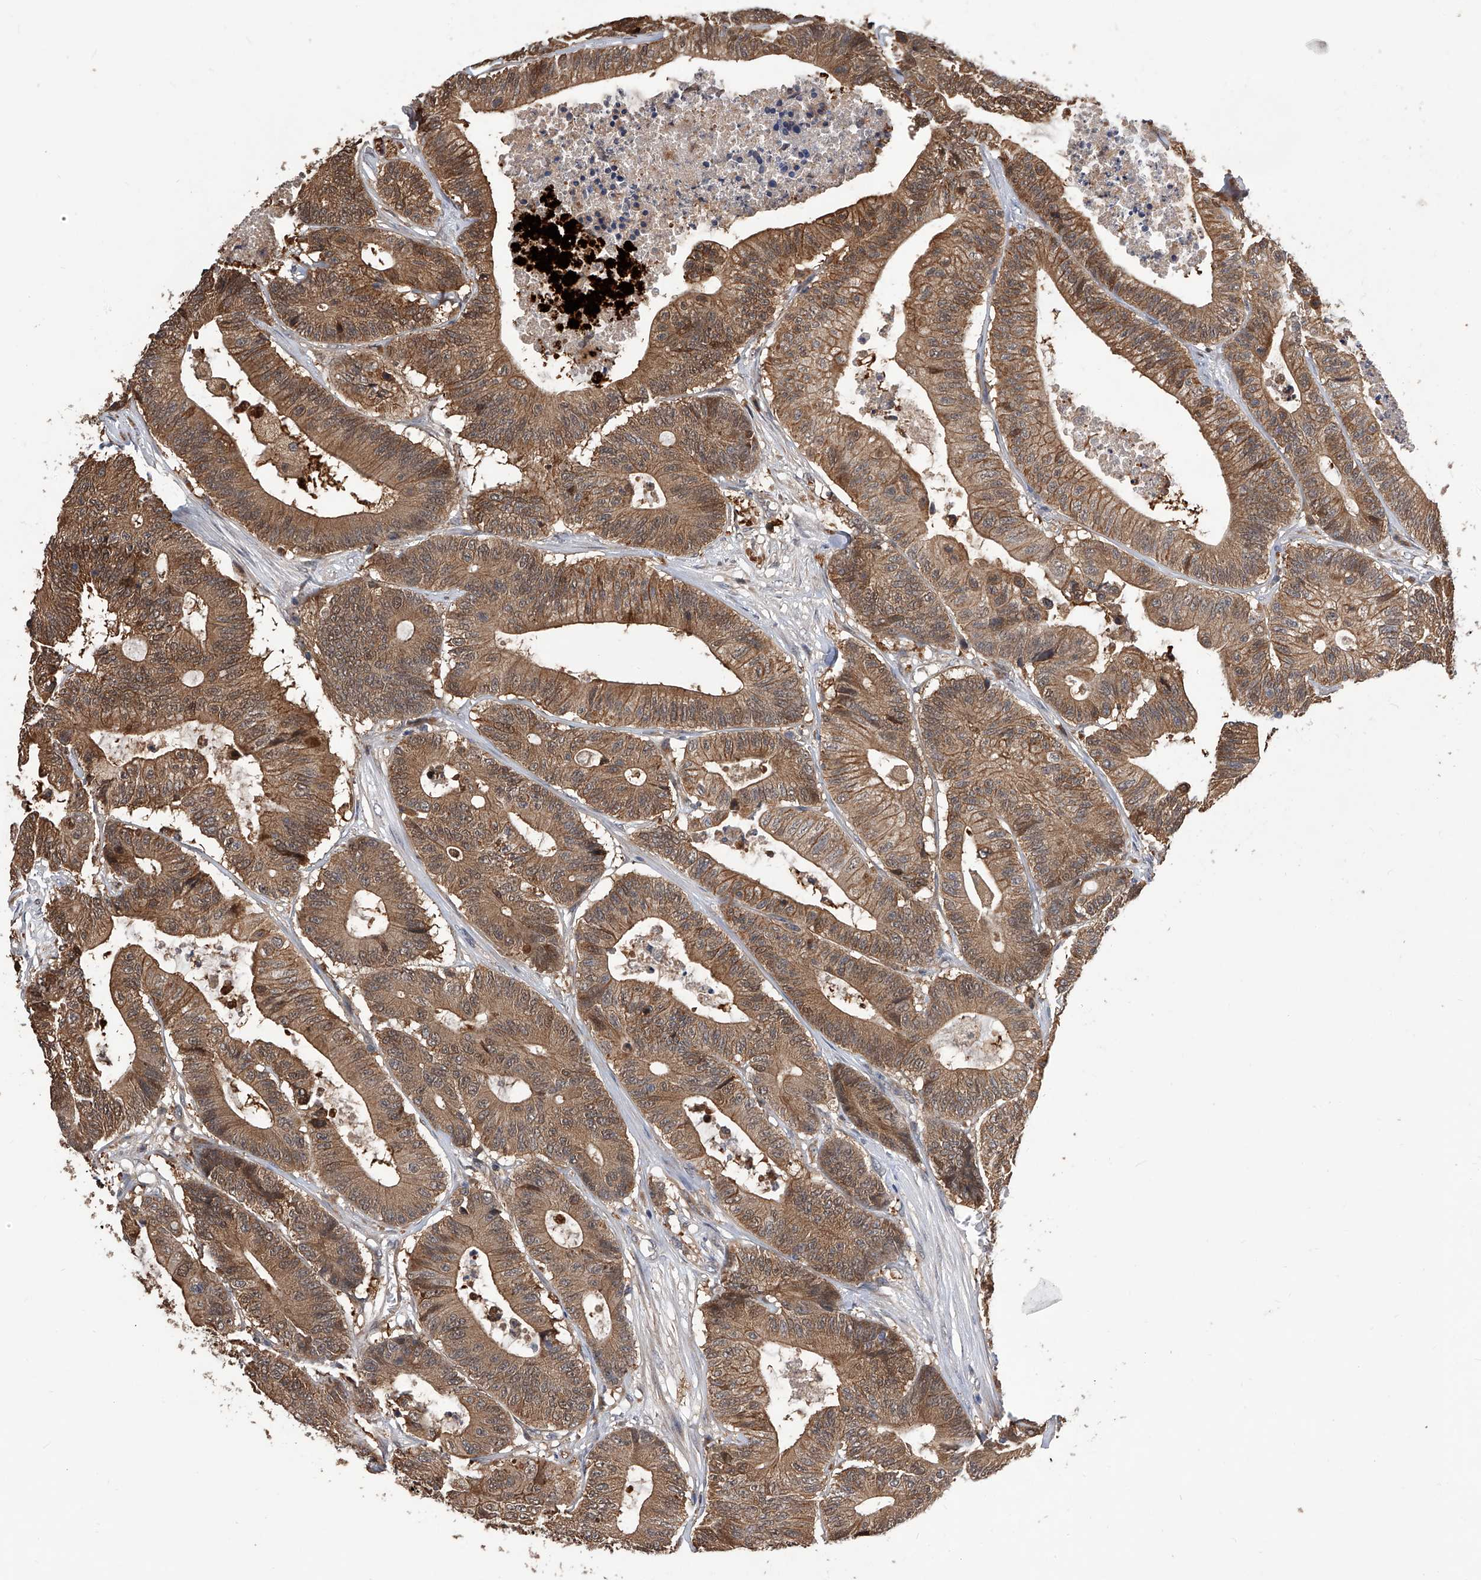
{"staining": {"intensity": "moderate", "quantity": ">75%", "location": "cytoplasmic/membranous"}, "tissue": "colorectal cancer", "cell_type": "Tumor cells", "image_type": "cancer", "snomed": [{"axis": "morphology", "description": "Adenocarcinoma, NOS"}, {"axis": "topography", "description": "Colon"}], "caption": "A micrograph of colorectal cancer stained for a protein demonstrates moderate cytoplasmic/membranous brown staining in tumor cells.", "gene": "GMDS", "patient": {"sex": "female", "age": 84}}